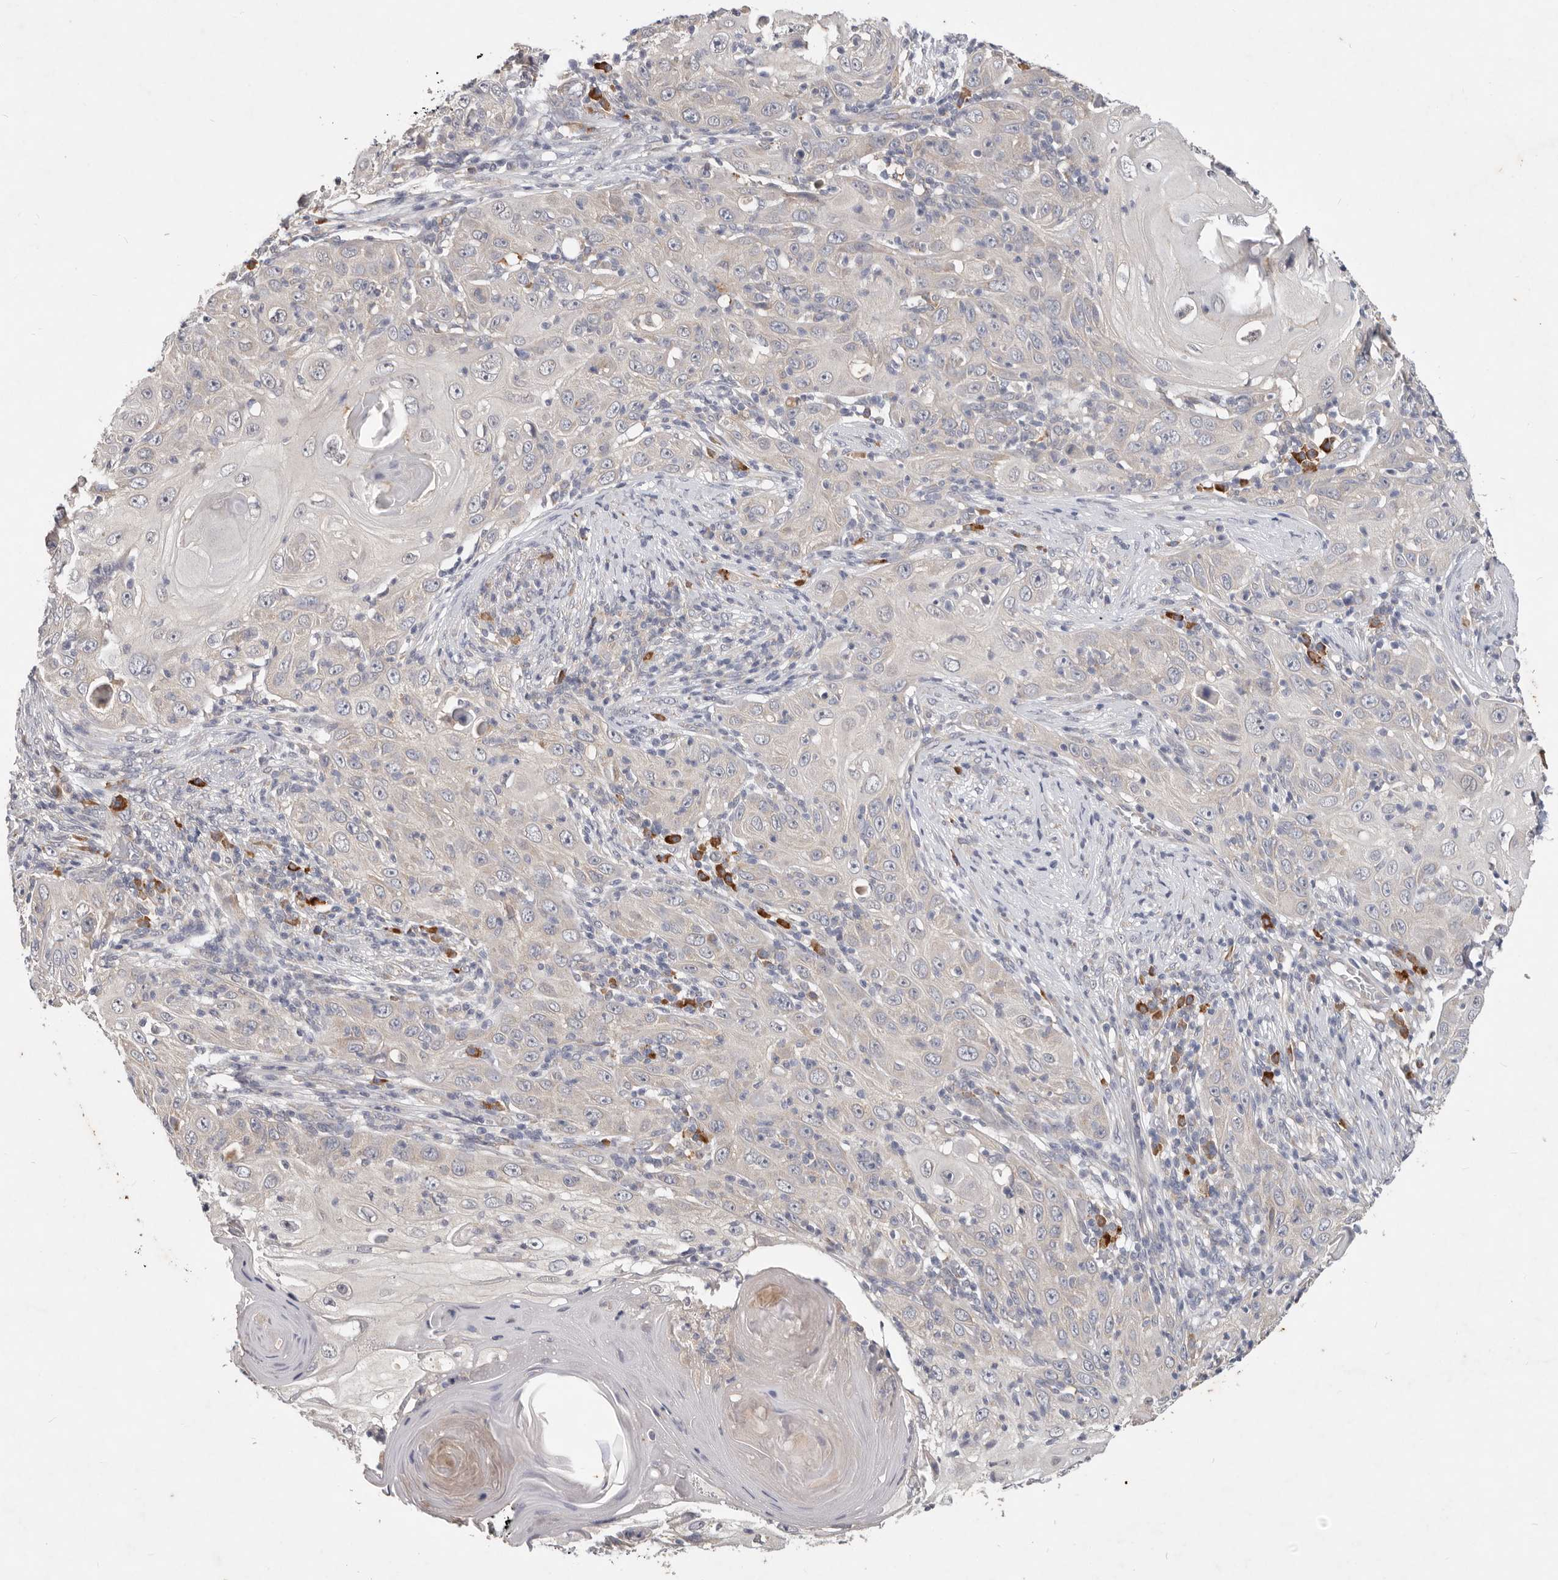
{"staining": {"intensity": "negative", "quantity": "none", "location": "none"}, "tissue": "skin cancer", "cell_type": "Tumor cells", "image_type": "cancer", "snomed": [{"axis": "morphology", "description": "Squamous cell carcinoma, NOS"}, {"axis": "topography", "description": "Skin"}], "caption": "This image is of skin cancer (squamous cell carcinoma) stained with IHC to label a protein in brown with the nuclei are counter-stained blue. There is no expression in tumor cells. (Stains: DAB IHC with hematoxylin counter stain, Microscopy: brightfield microscopy at high magnification).", "gene": "WDR77", "patient": {"sex": "female", "age": 88}}